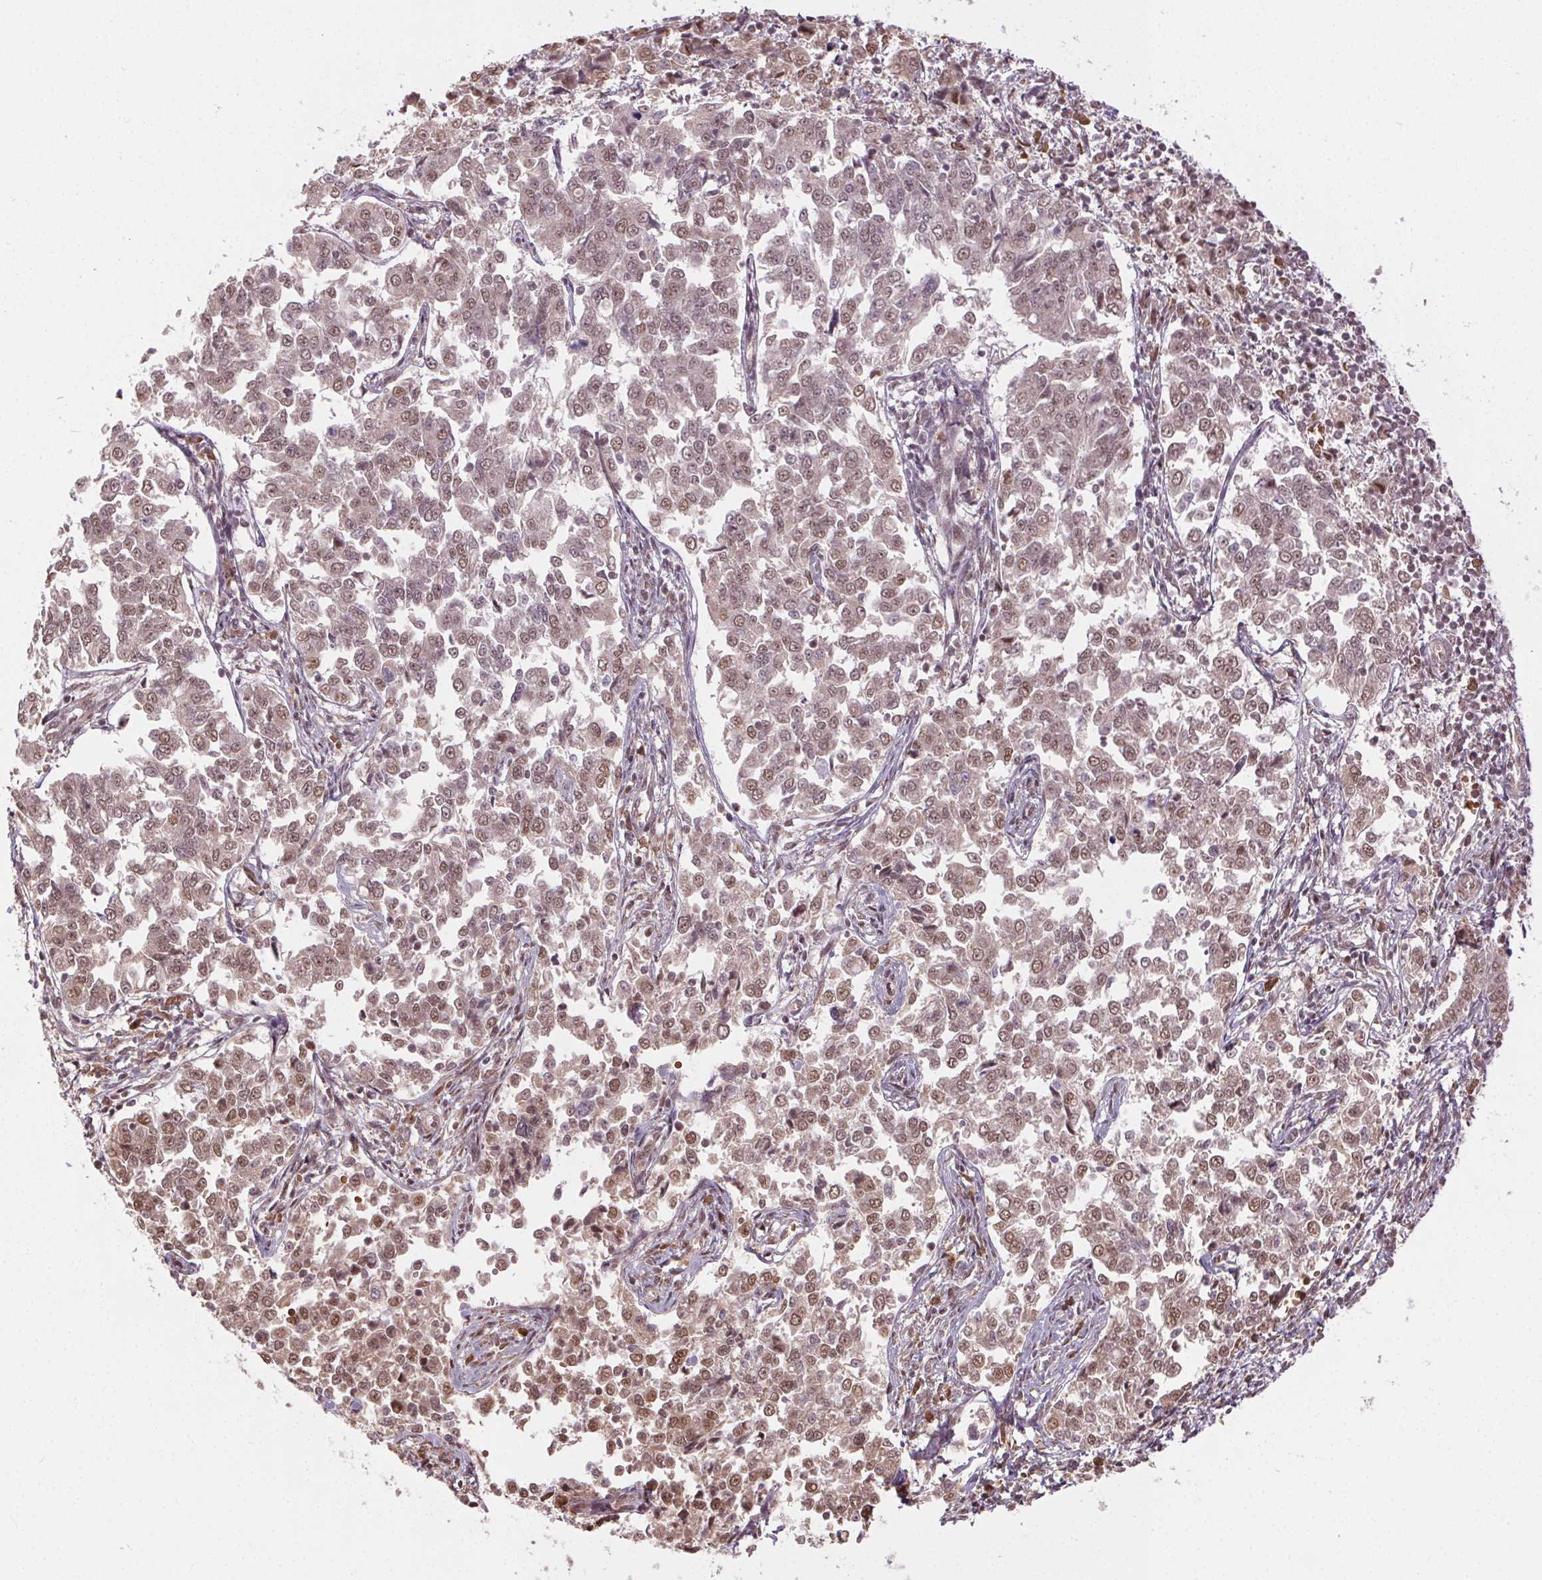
{"staining": {"intensity": "moderate", "quantity": ">75%", "location": "nuclear"}, "tissue": "endometrial cancer", "cell_type": "Tumor cells", "image_type": "cancer", "snomed": [{"axis": "morphology", "description": "Adenocarcinoma, NOS"}, {"axis": "topography", "description": "Endometrium"}], "caption": "A micrograph of human endometrial cancer (adenocarcinoma) stained for a protein exhibits moderate nuclear brown staining in tumor cells.", "gene": "TREML4", "patient": {"sex": "female", "age": 43}}